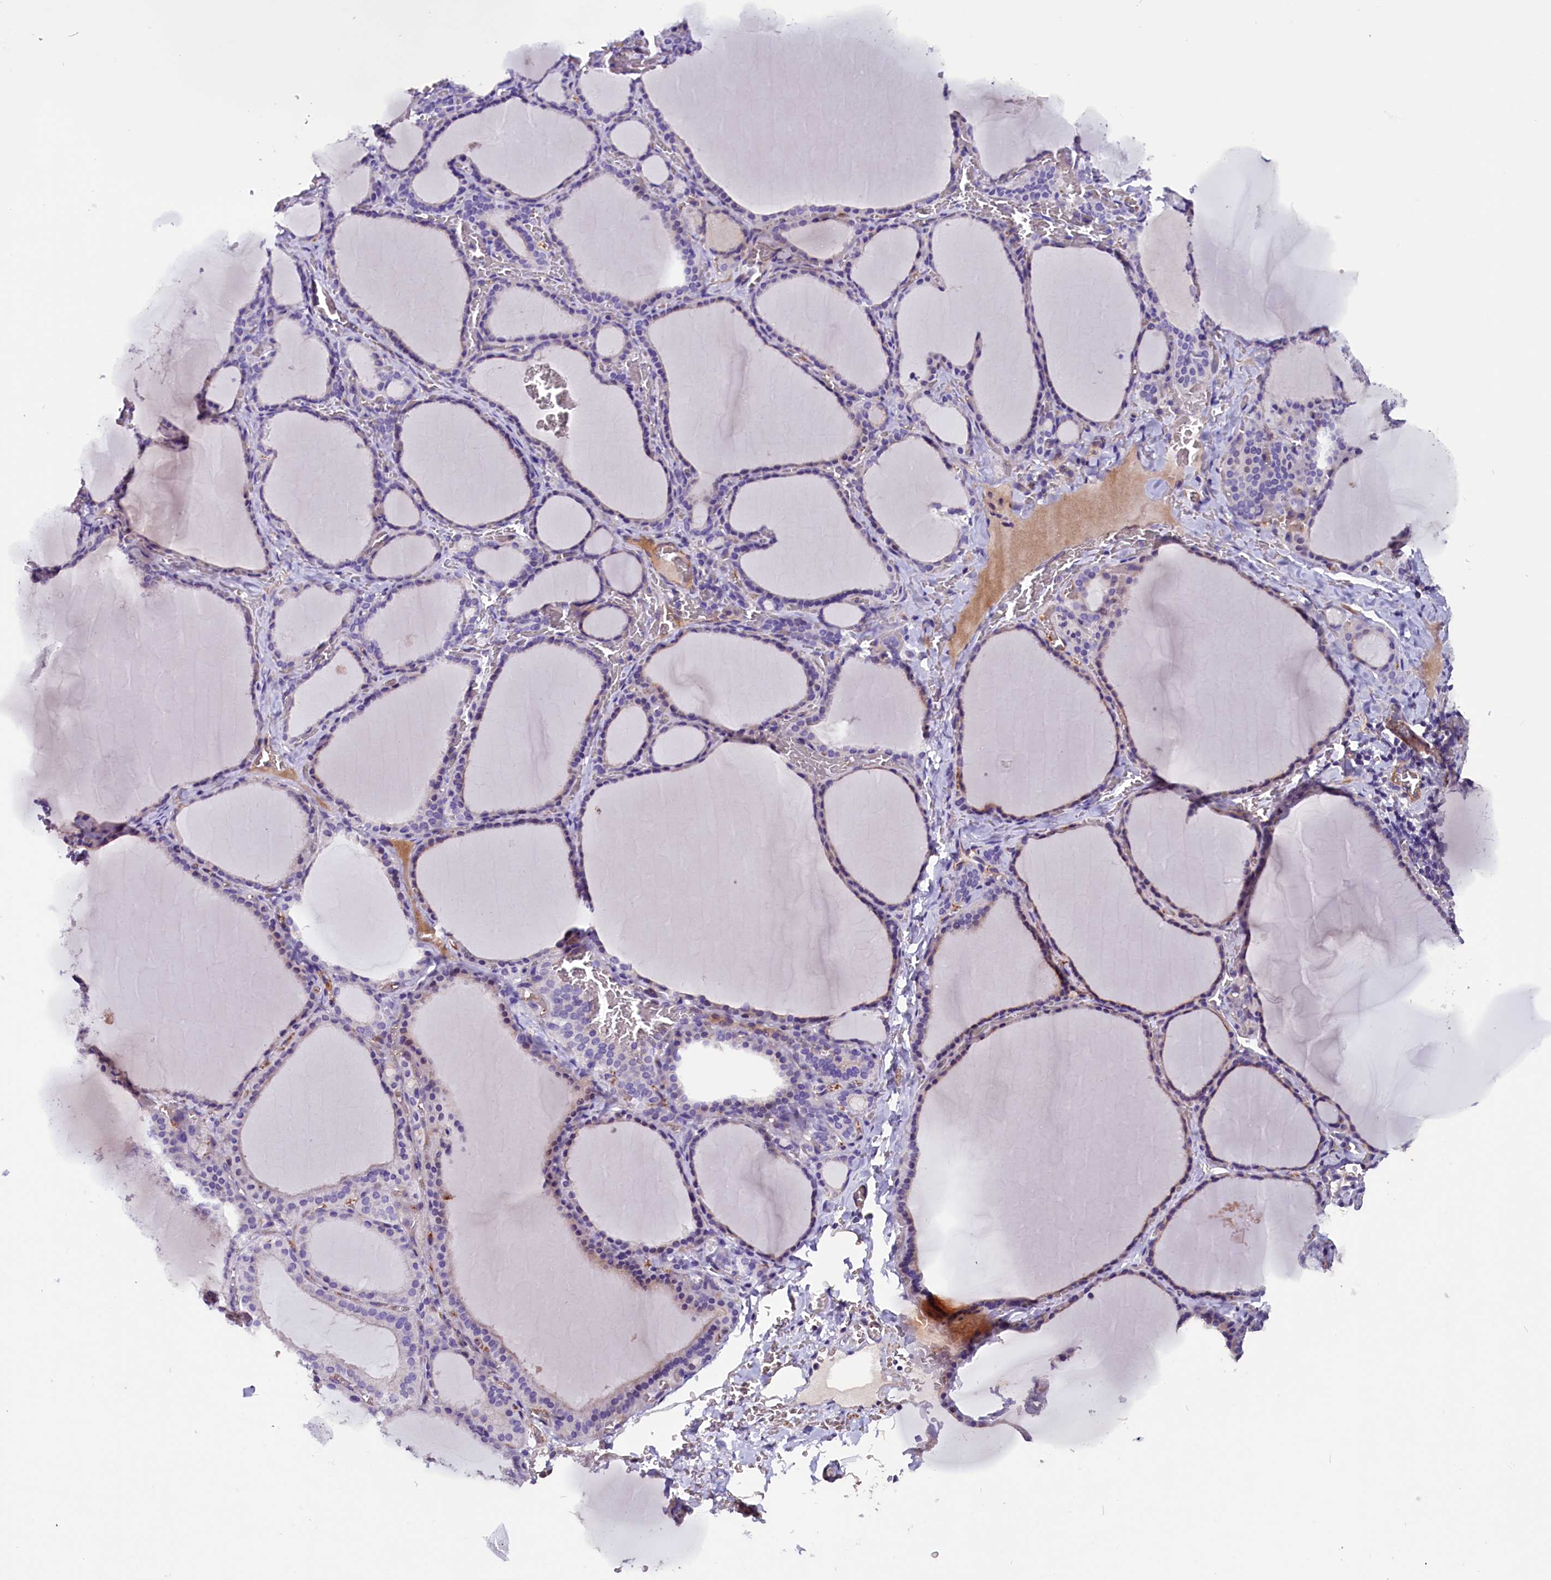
{"staining": {"intensity": "weak", "quantity": "<25%", "location": "cytoplasmic/membranous"}, "tissue": "thyroid gland", "cell_type": "Glandular cells", "image_type": "normal", "snomed": [{"axis": "morphology", "description": "Normal tissue, NOS"}, {"axis": "topography", "description": "Thyroid gland"}], "caption": "The photomicrograph demonstrates no significant expression in glandular cells of thyroid gland.", "gene": "ZNF749", "patient": {"sex": "female", "age": 39}}